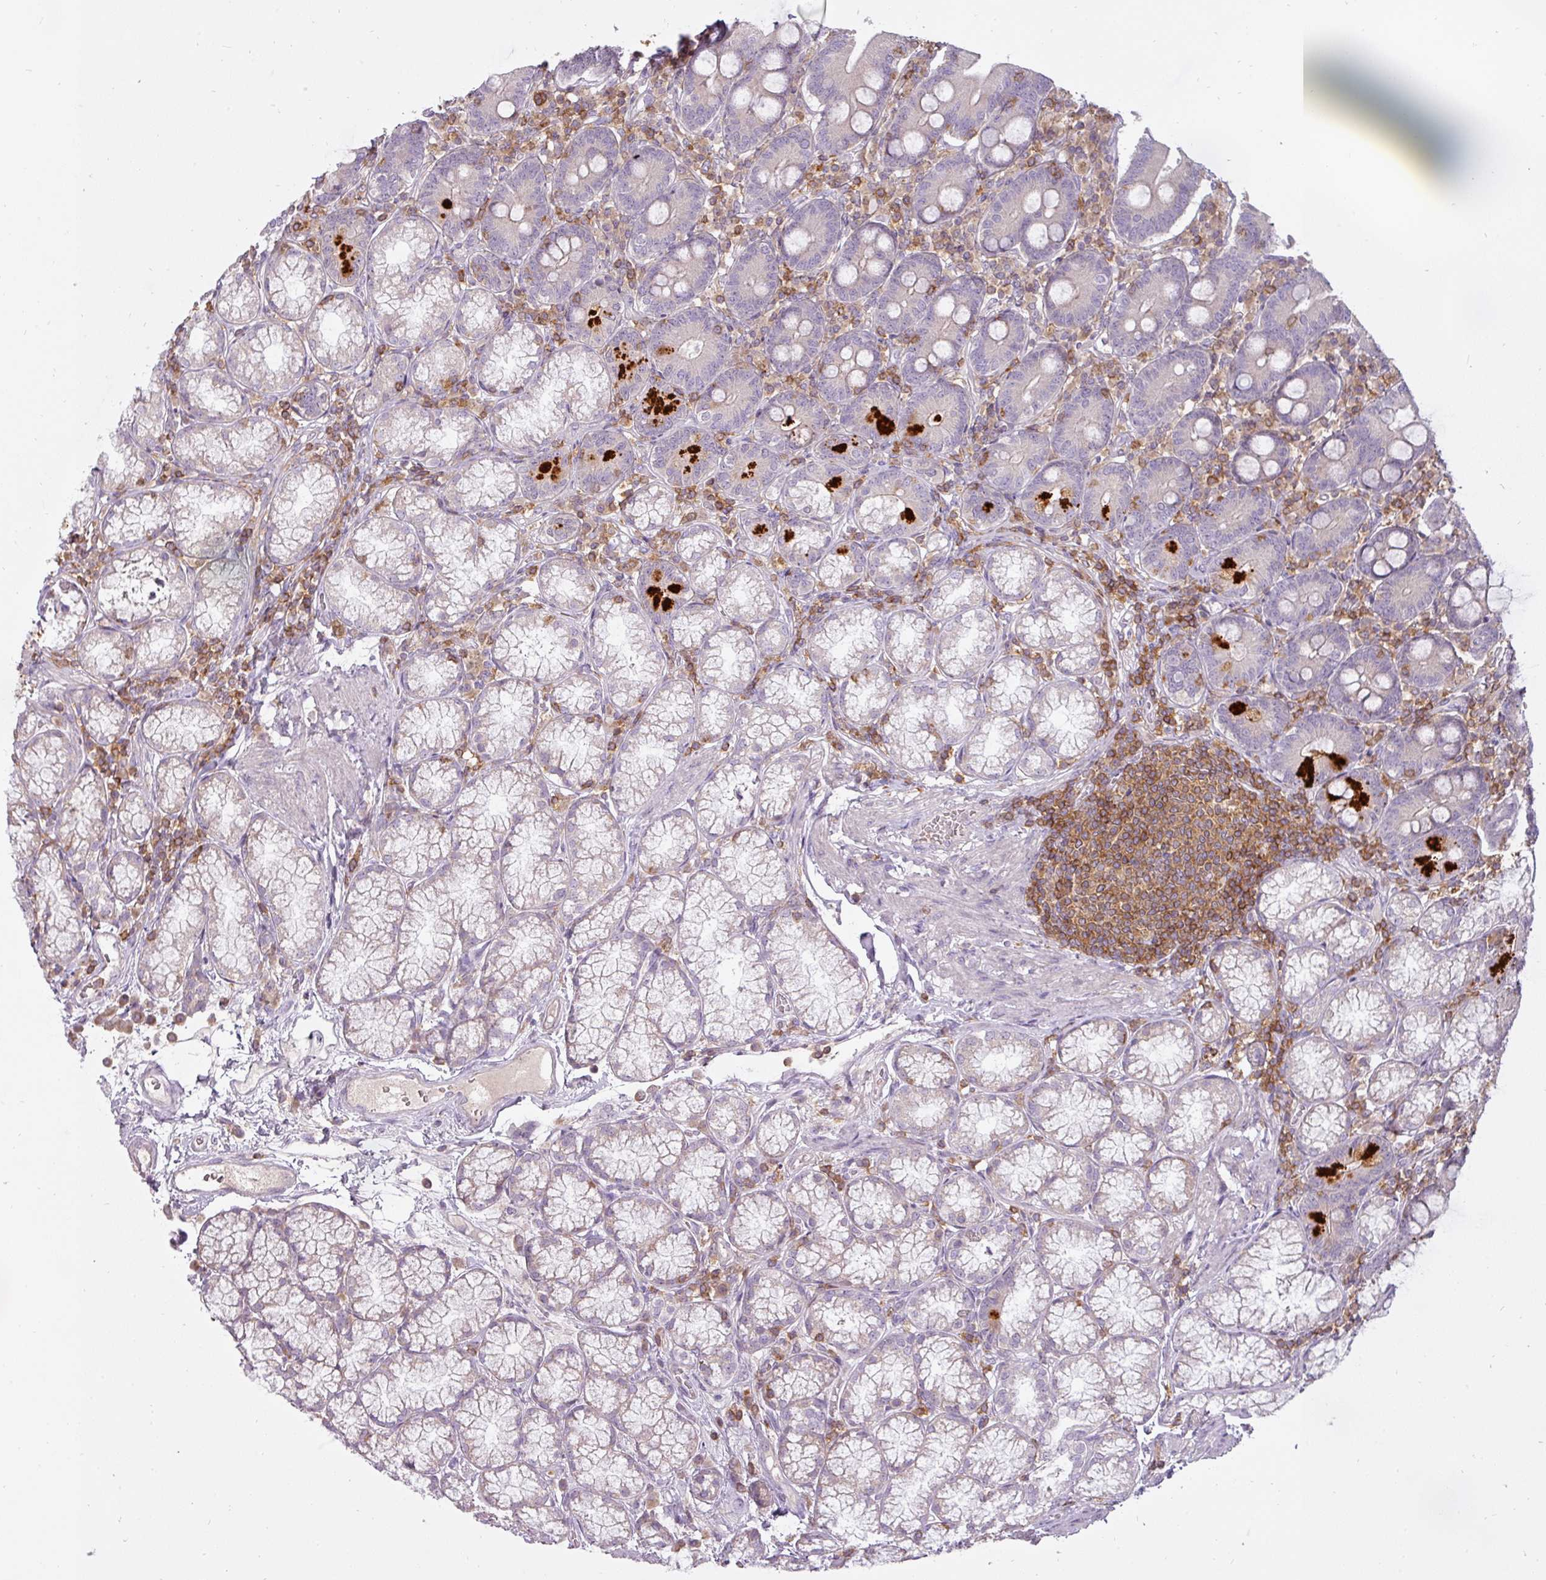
{"staining": {"intensity": "strong", "quantity": "<25%", "location": "cytoplasmic/membranous"}, "tissue": "duodenum", "cell_type": "Glandular cells", "image_type": "normal", "snomed": [{"axis": "morphology", "description": "Normal tissue, NOS"}, {"axis": "topography", "description": "Duodenum"}], "caption": "Immunohistochemistry micrograph of benign duodenum stained for a protein (brown), which exhibits medium levels of strong cytoplasmic/membranous staining in approximately <25% of glandular cells.", "gene": "STK4", "patient": {"sex": "female", "age": 67}}